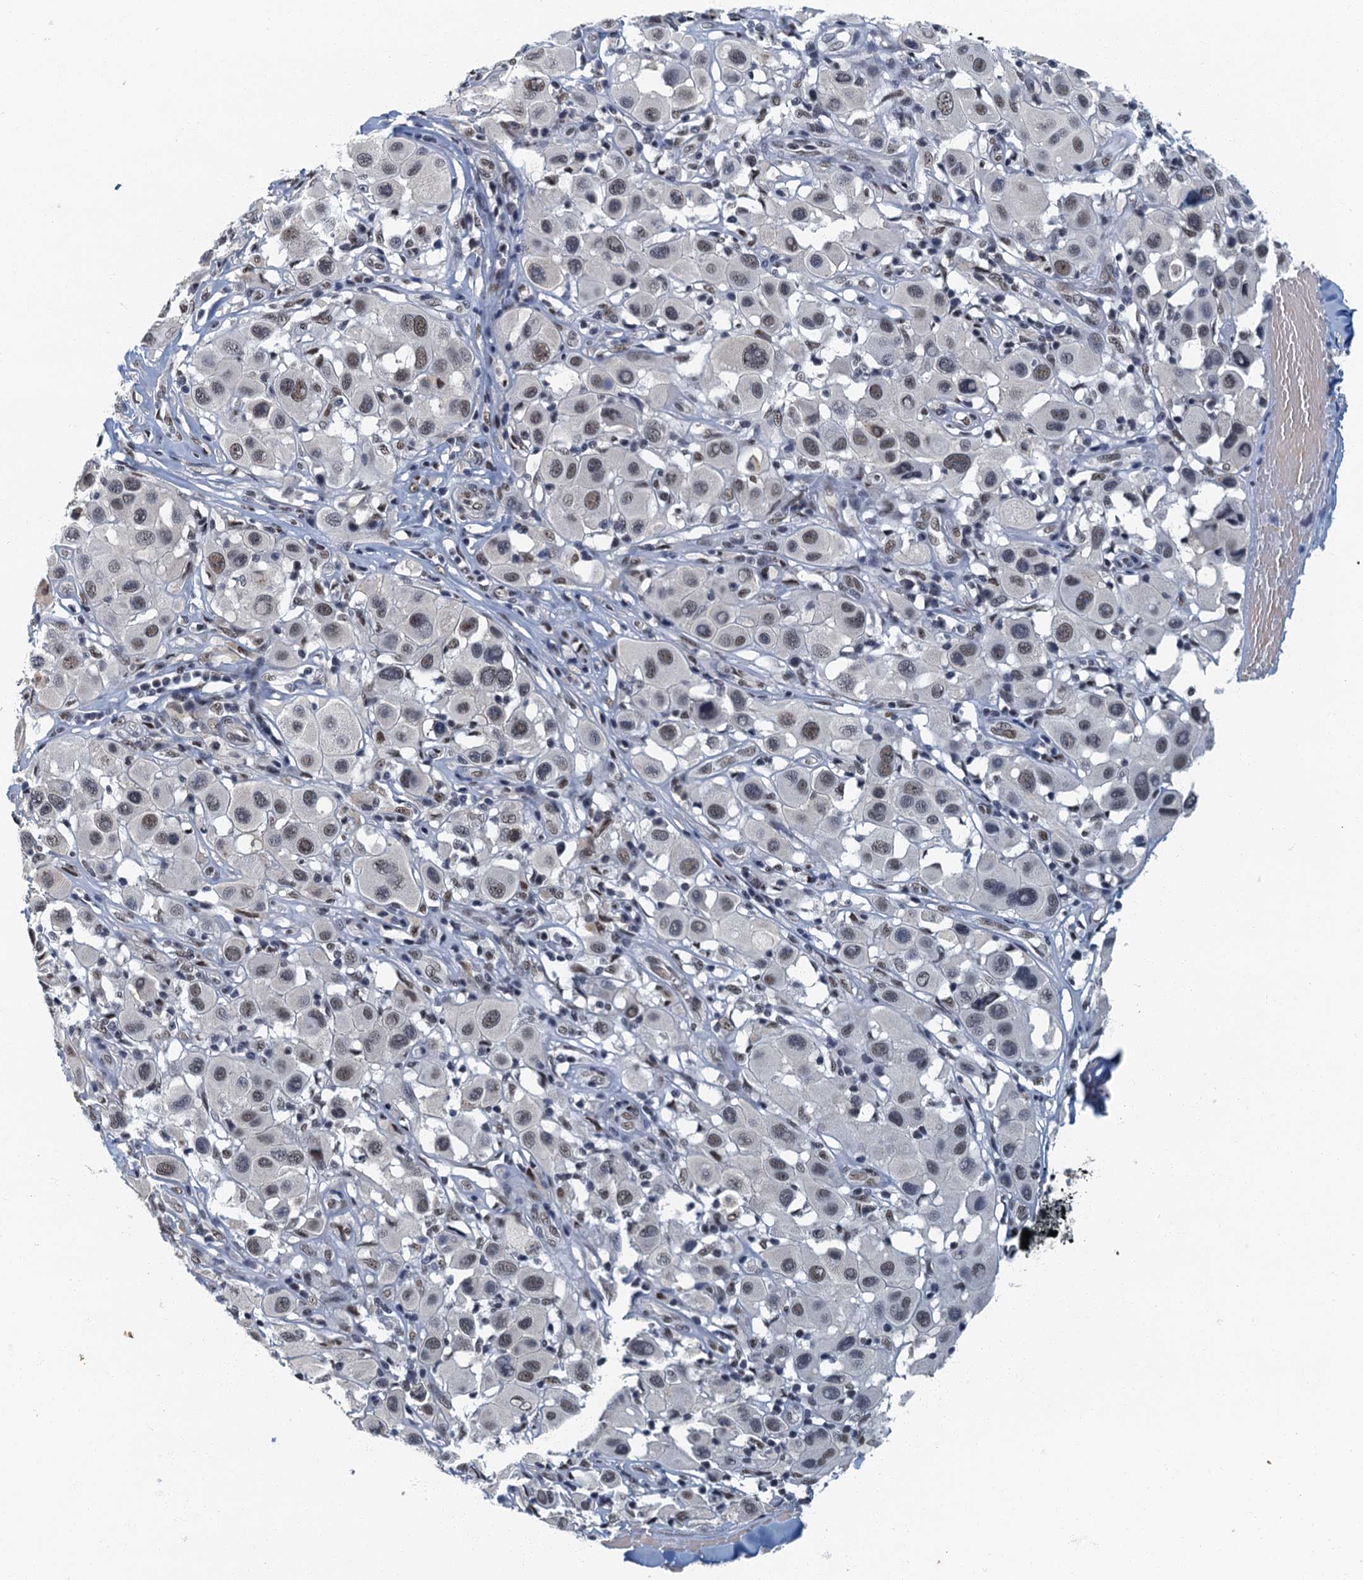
{"staining": {"intensity": "moderate", "quantity": ">75%", "location": "nuclear"}, "tissue": "melanoma", "cell_type": "Tumor cells", "image_type": "cancer", "snomed": [{"axis": "morphology", "description": "Malignant melanoma, Metastatic site"}, {"axis": "topography", "description": "Skin"}], "caption": "Protein expression analysis of human malignant melanoma (metastatic site) reveals moderate nuclear positivity in approximately >75% of tumor cells.", "gene": "GADL1", "patient": {"sex": "male", "age": 41}}